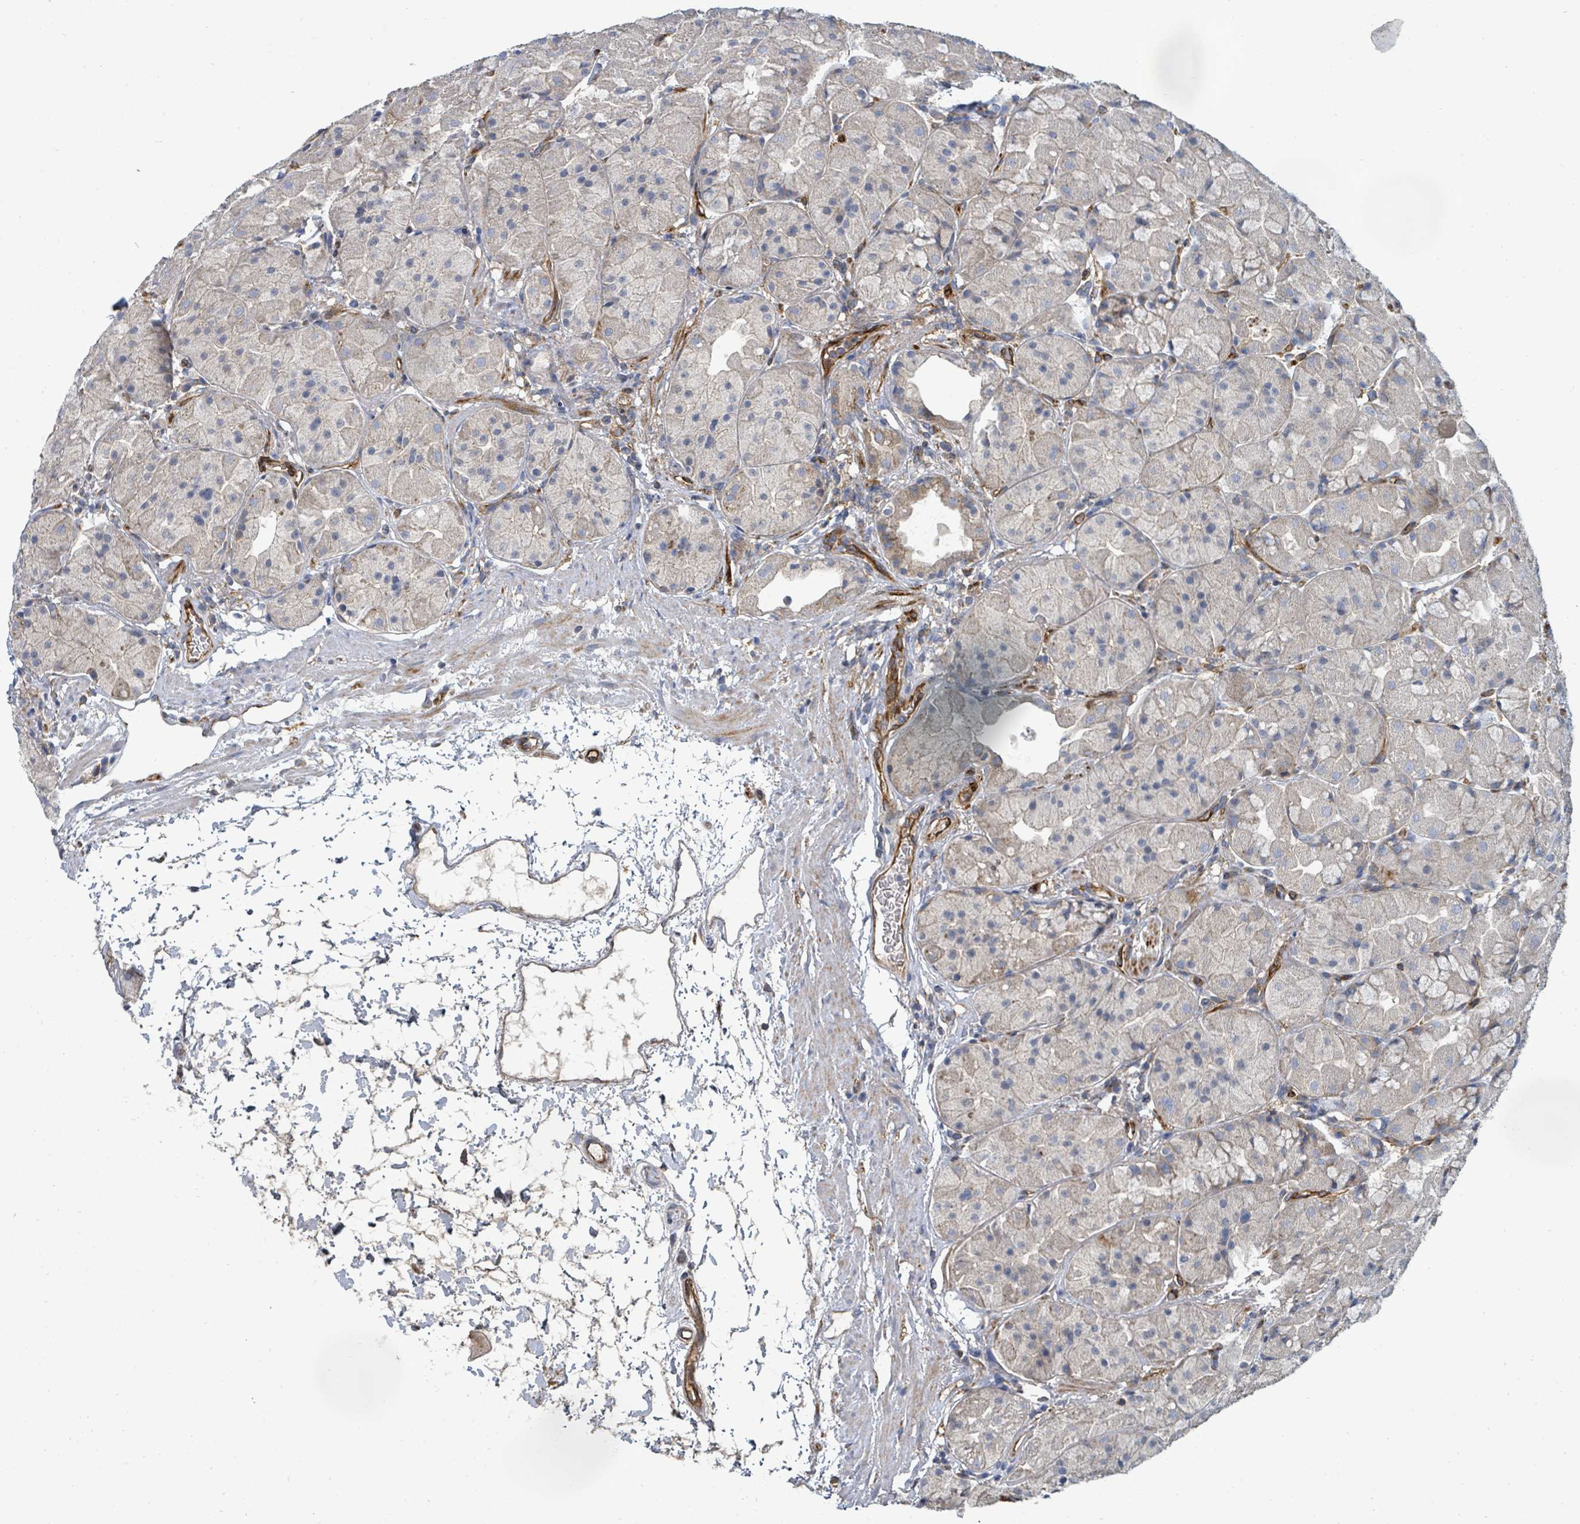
{"staining": {"intensity": "moderate", "quantity": "<25%", "location": "cytoplasmic/membranous"}, "tissue": "stomach", "cell_type": "Glandular cells", "image_type": "normal", "snomed": [{"axis": "morphology", "description": "Normal tissue, NOS"}, {"axis": "topography", "description": "Stomach"}], "caption": "Stomach stained for a protein displays moderate cytoplasmic/membranous positivity in glandular cells. The protein is stained brown, and the nuclei are stained in blue (DAB IHC with brightfield microscopy, high magnification).", "gene": "IFIT1", "patient": {"sex": "male", "age": 57}}